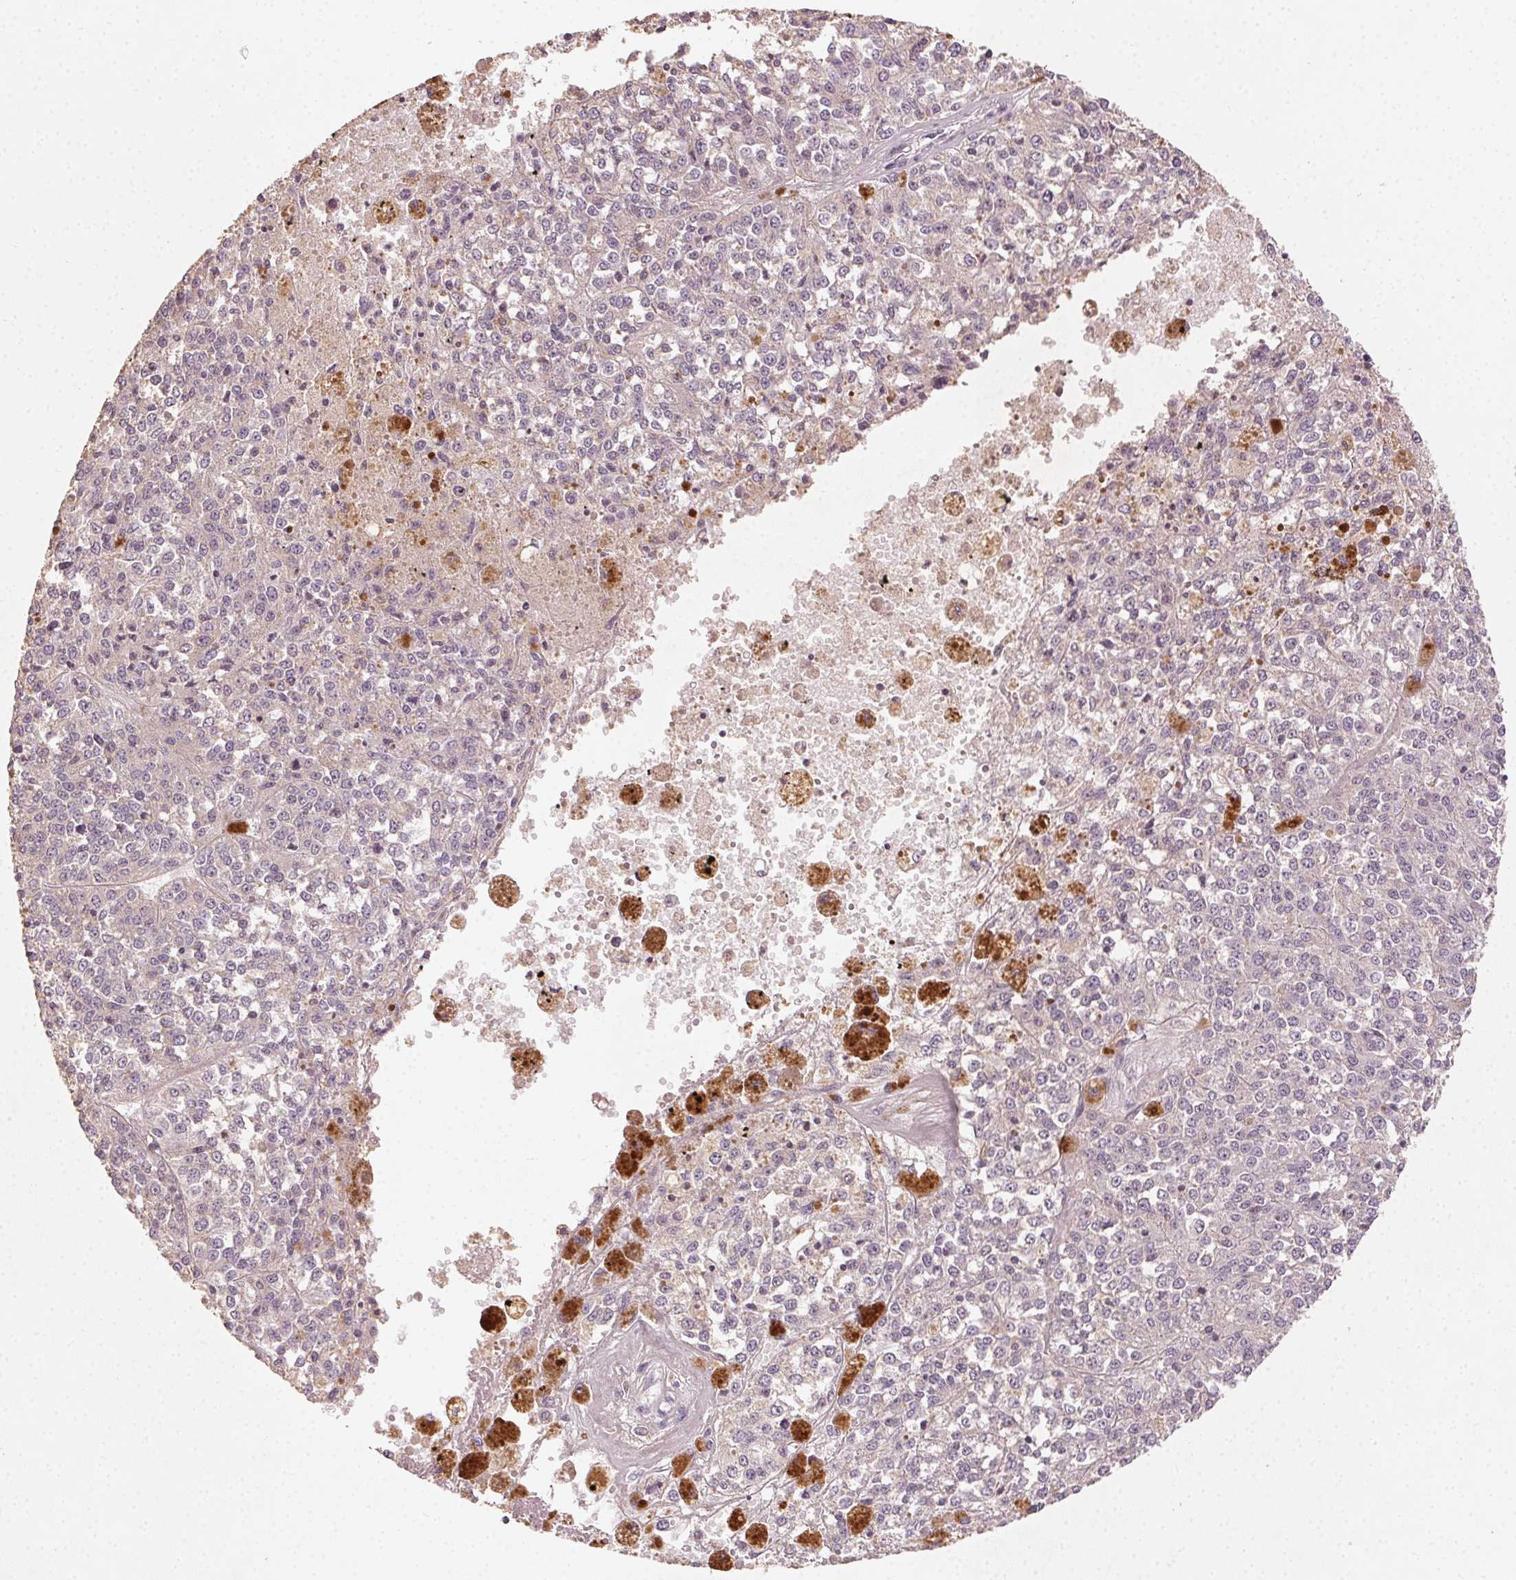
{"staining": {"intensity": "negative", "quantity": "none", "location": "none"}, "tissue": "melanoma", "cell_type": "Tumor cells", "image_type": "cancer", "snomed": [{"axis": "morphology", "description": "Malignant melanoma, Metastatic site"}, {"axis": "topography", "description": "Lymph node"}], "caption": "Immunohistochemistry of malignant melanoma (metastatic site) exhibits no expression in tumor cells.", "gene": "TUB", "patient": {"sex": "female", "age": 64}}